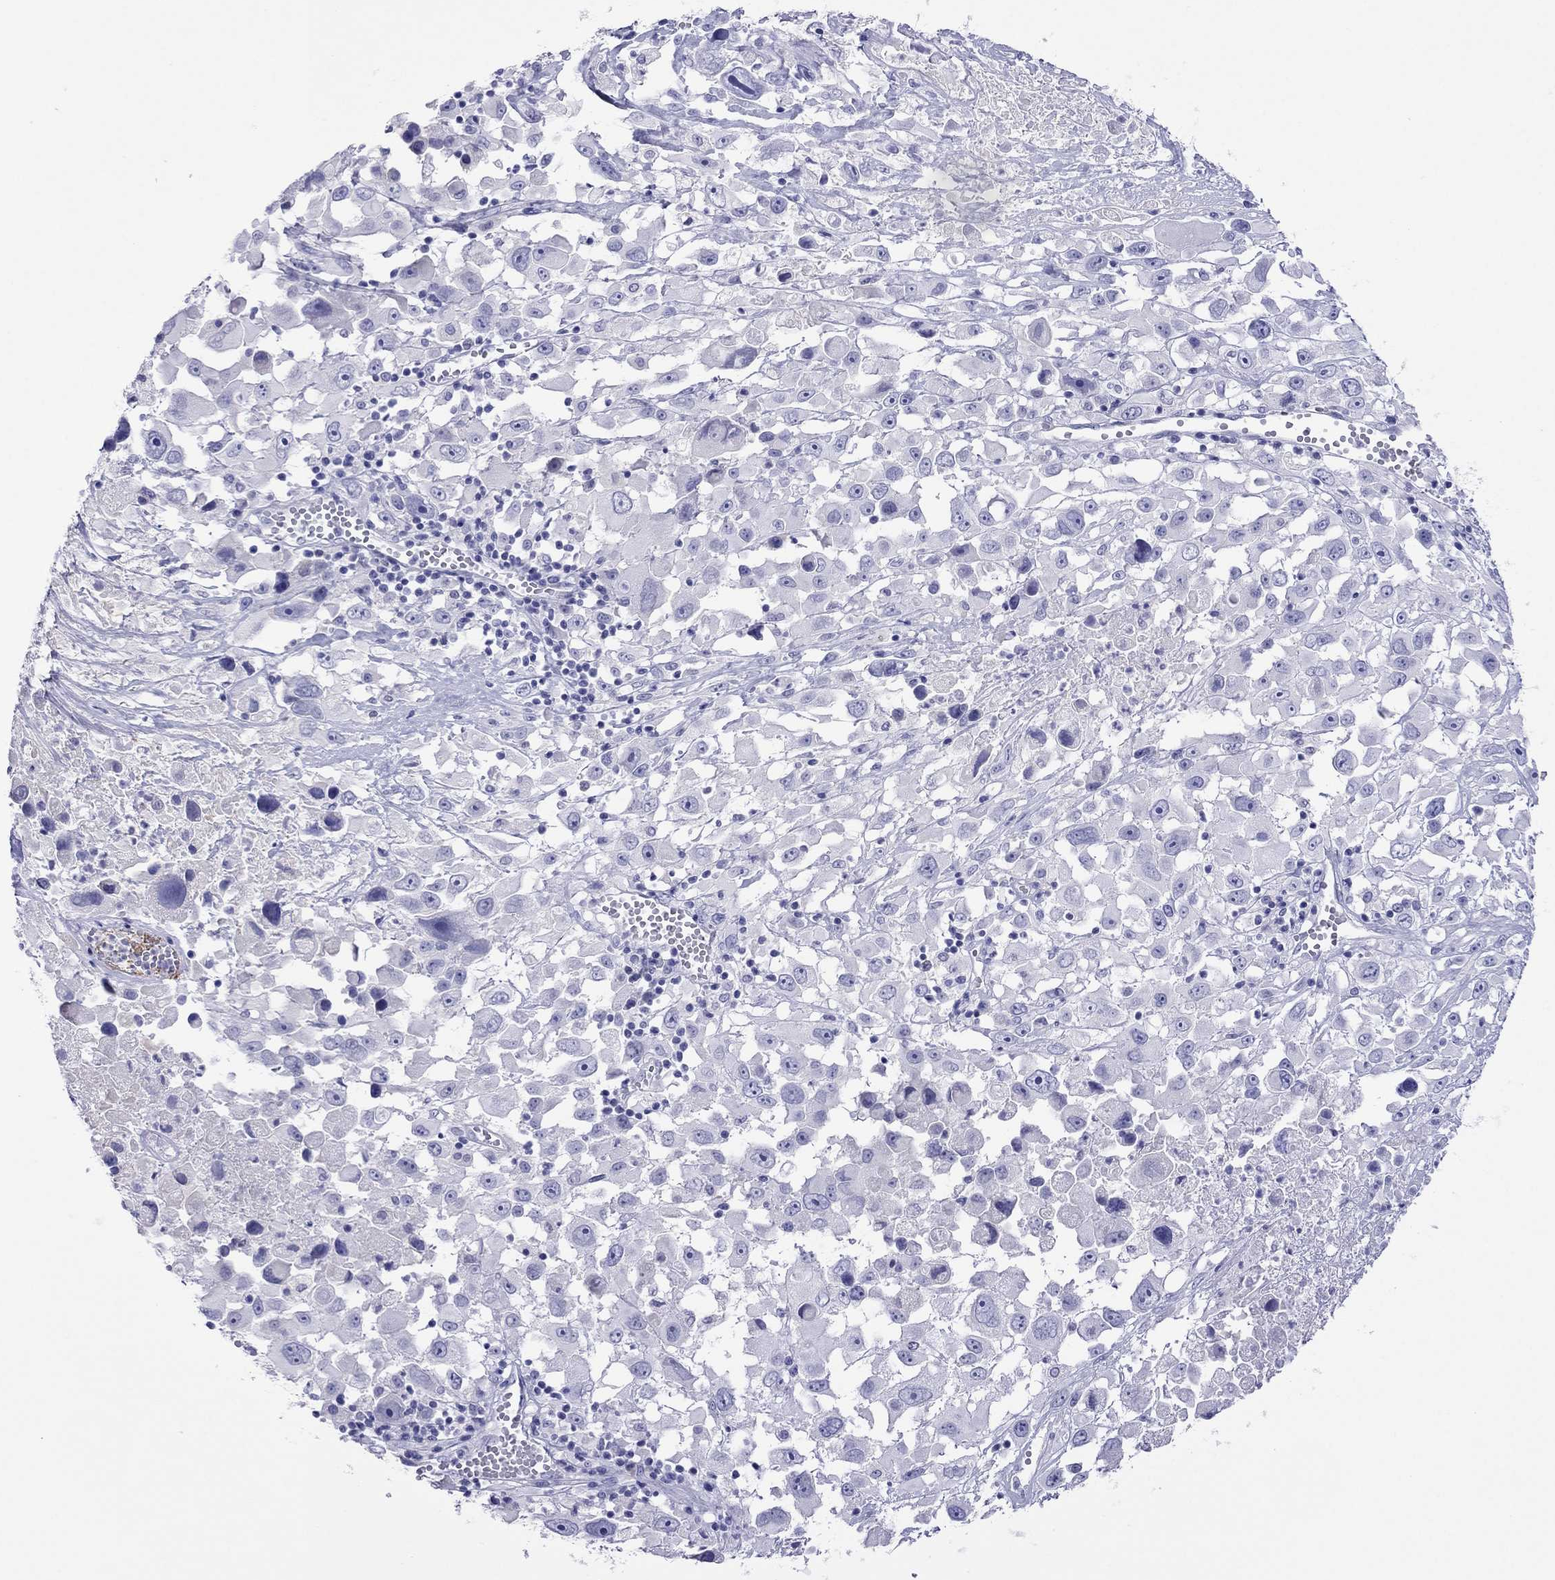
{"staining": {"intensity": "negative", "quantity": "none", "location": "none"}, "tissue": "melanoma", "cell_type": "Tumor cells", "image_type": "cancer", "snomed": [{"axis": "morphology", "description": "Malignant melanoma, Metastatic site"}, {"axis": "topography", "description": "Soft tissue"}], "caption": "Immunohistochemistry (IHC) photomicrograph of neoplastic tissue: human melanoma stained with DAB displays no significant protein staining in tumor cells.", "gene": "PCDHA6", "patient": {"sex": "male", "age": 50}}